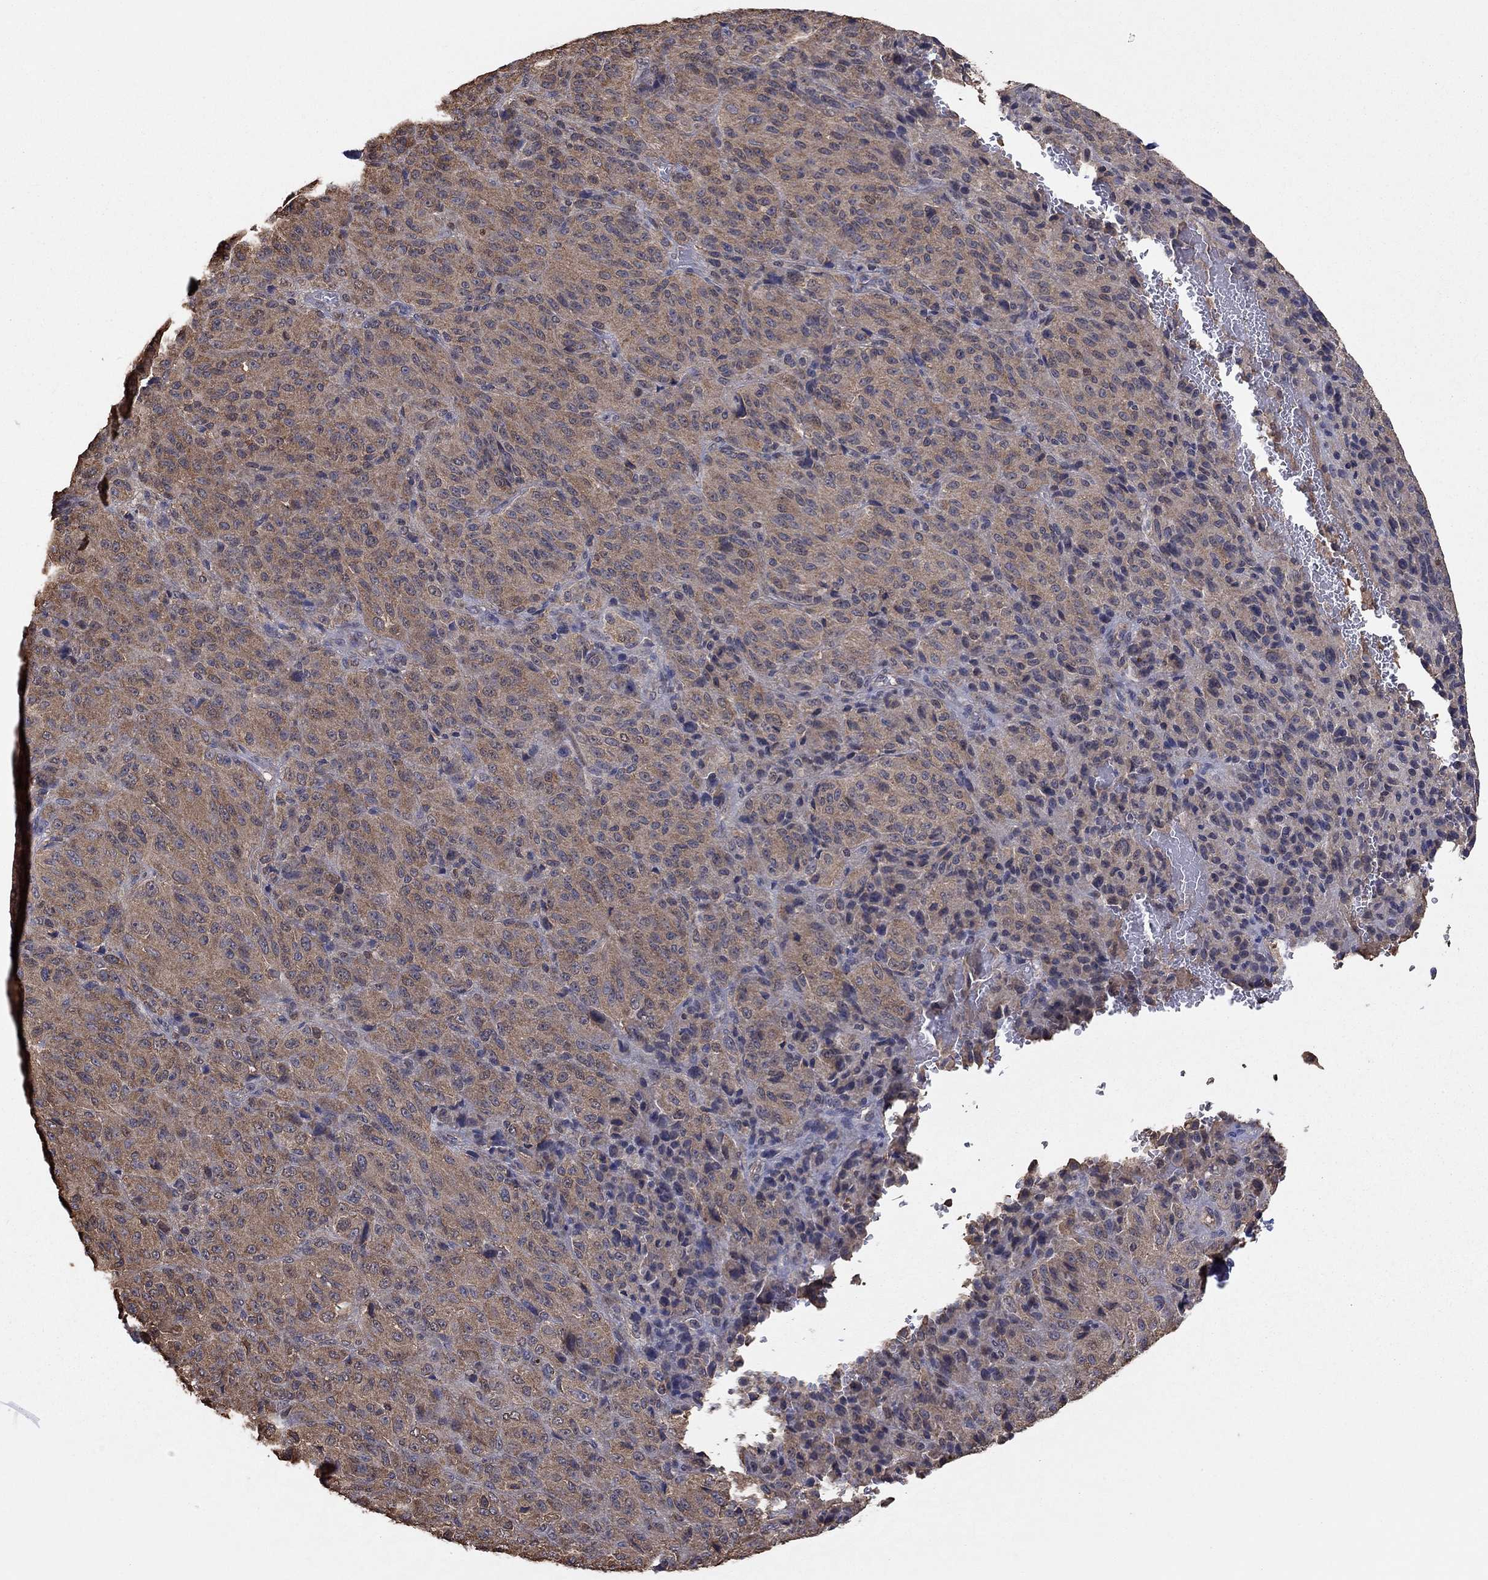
{"staining": {"intensity": "weak", "quantity": ">75%", "location": "cytoplasmic/membranous"}, "tissue": "melanoma", "cell_type": "Tumor cells", "image_type": "cancer", "snomed": [{"axis": "morphology", "description": "Malignant melanoma, Metastatic site"}, {"axis": "topography", "description": "Brain"}], "caption": "The histopathology image shows immunohistochemical staining of malignant melanoma (metastatic site). There is weak cytoplasmic/membranous staining is identified in approximately >75% of tumor cells.", "gene": "RNF114", "patient": {"sex": "female", "age": 56}}